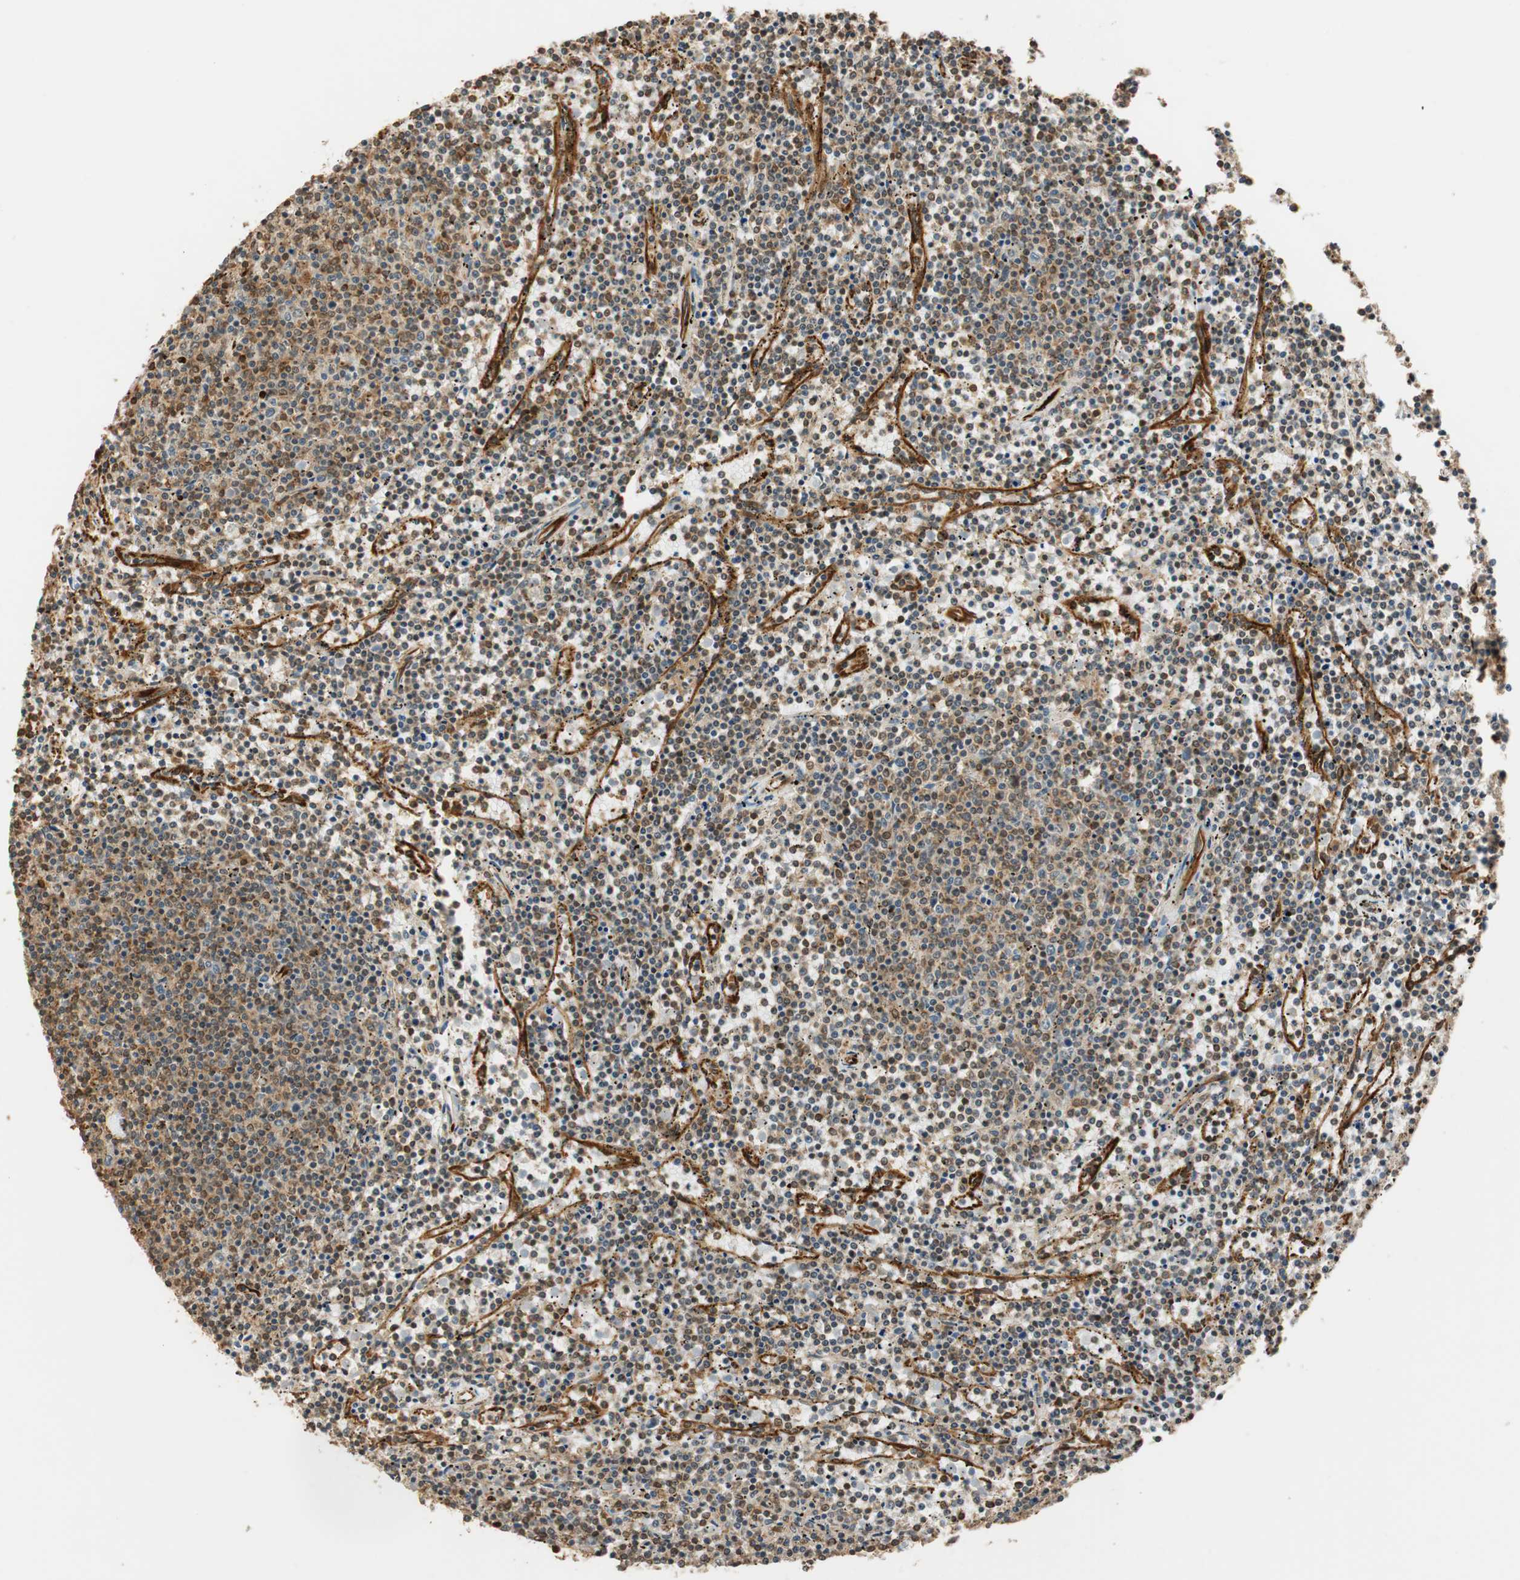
{"staining": {"intensity": "weak", "quantity": "<25%", "location": "nuclear"}, "tissue": "lymphoma", "cell_type": "Tumor cells", "image_type": "cancer", "snomed": [{"axis": "morphology", "description": "Malignant lymphoma, non-Hodgkin's type, Low grade"}, {"axis": "topography", "description": "Spleen"}], "caption": "Immunohistochemistry (IHC) histopathology image of lymphoma stained for a protein (brown), which shows no expression in tumor cells. (Immunohistochemistry, brightfield microscopy, high magnification).", "gene": "NES", "patient": {"sex": "female", "age": 50}}